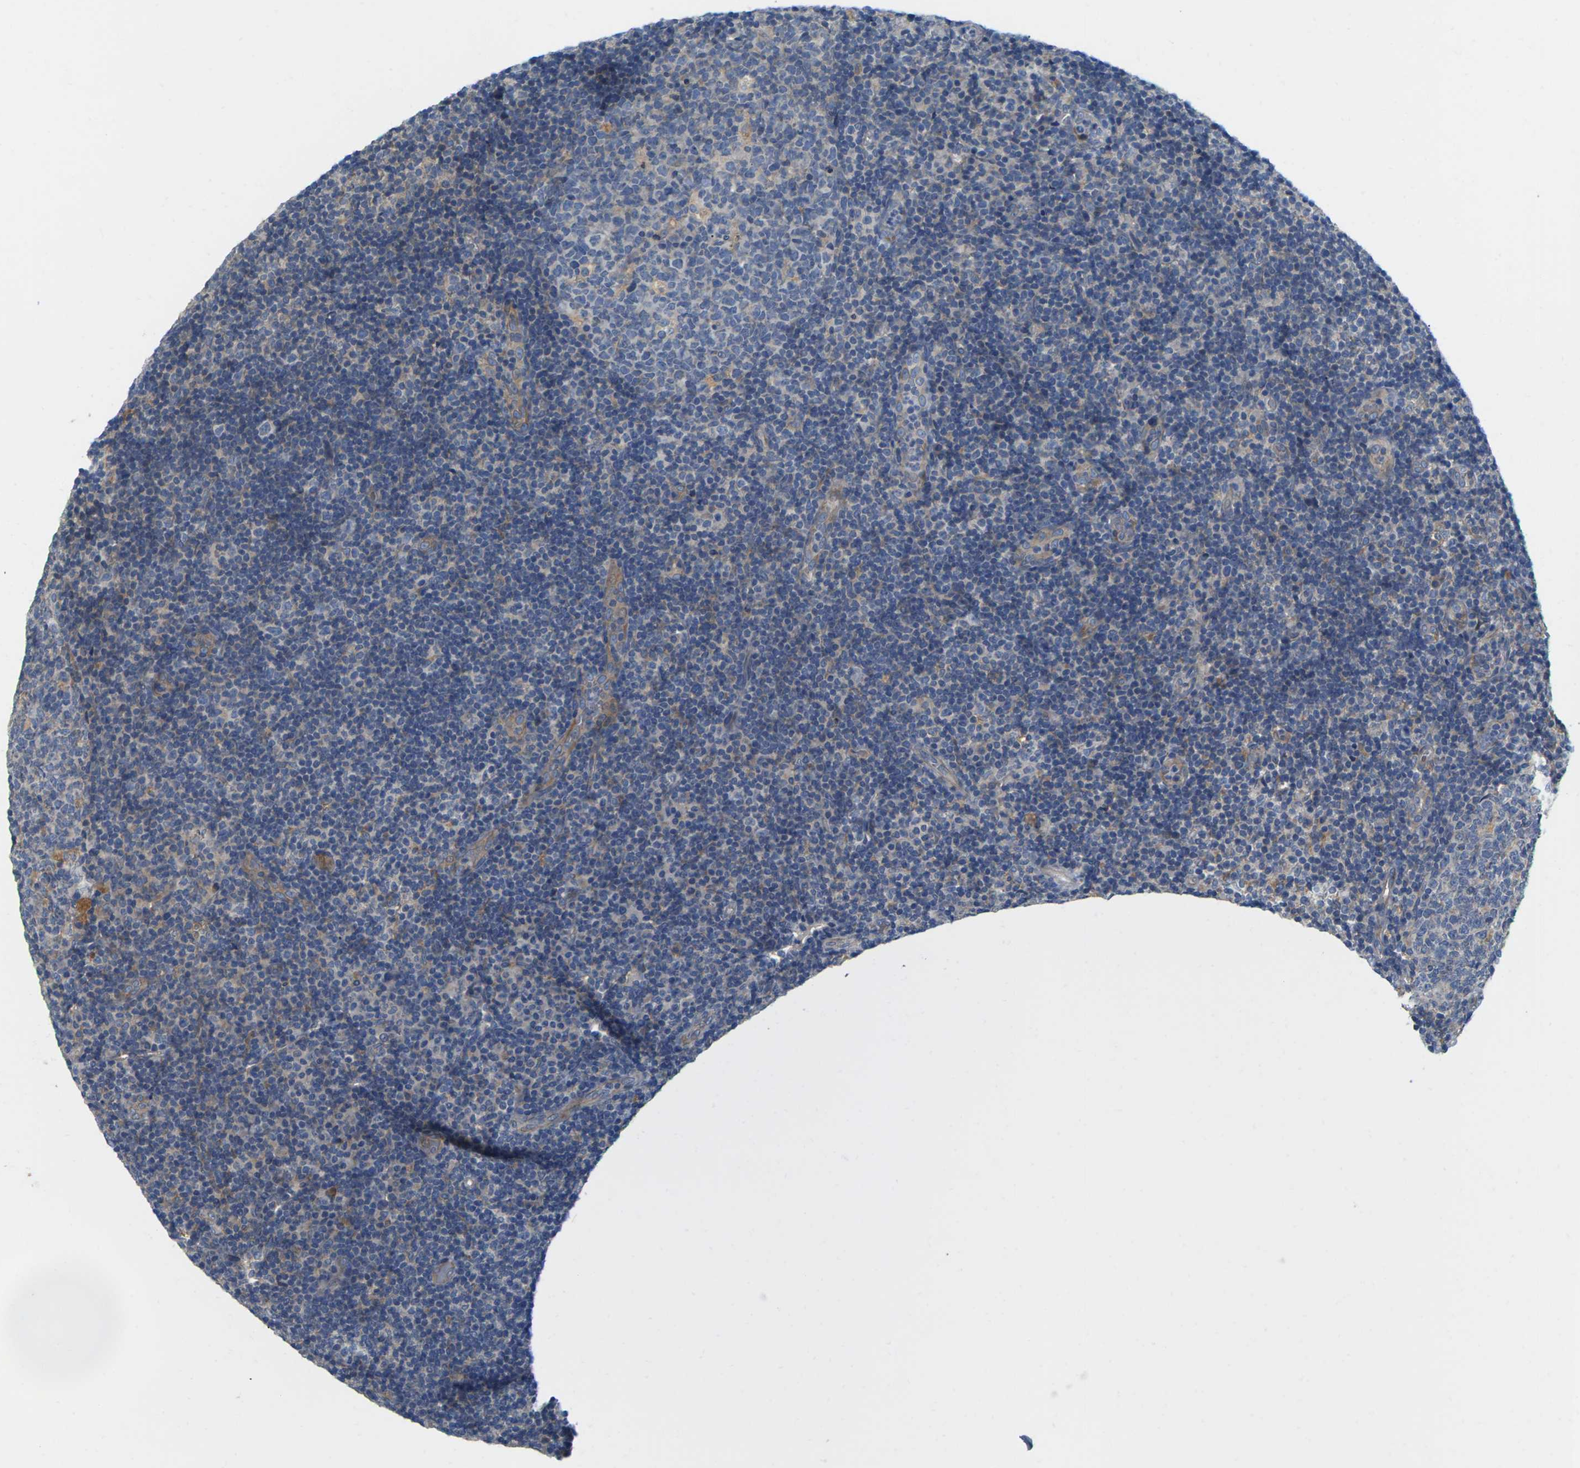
{"staining": {"intensity": "moderate", "quantity": "<25%", "location": "cytoplasmic/membranous"}, "tissue": "tonsil", "cell_type": "Germinal center cells", "image_type": "normal", "snomed": [{"axis": "morphology", "description": "Normal tissue, NOS"}, {"axis": "topography", "description": "Tonsil"}], "caption": "Immunohistochemistry image of unremarkable human tonsil stained for a protein (brown), which shows low levels of moderate cytoplasmic/membranous positivity in about <25% of germinal center cells.", "gene": "SCNN1A", "patient": {"sex": "female", "age": 40}}